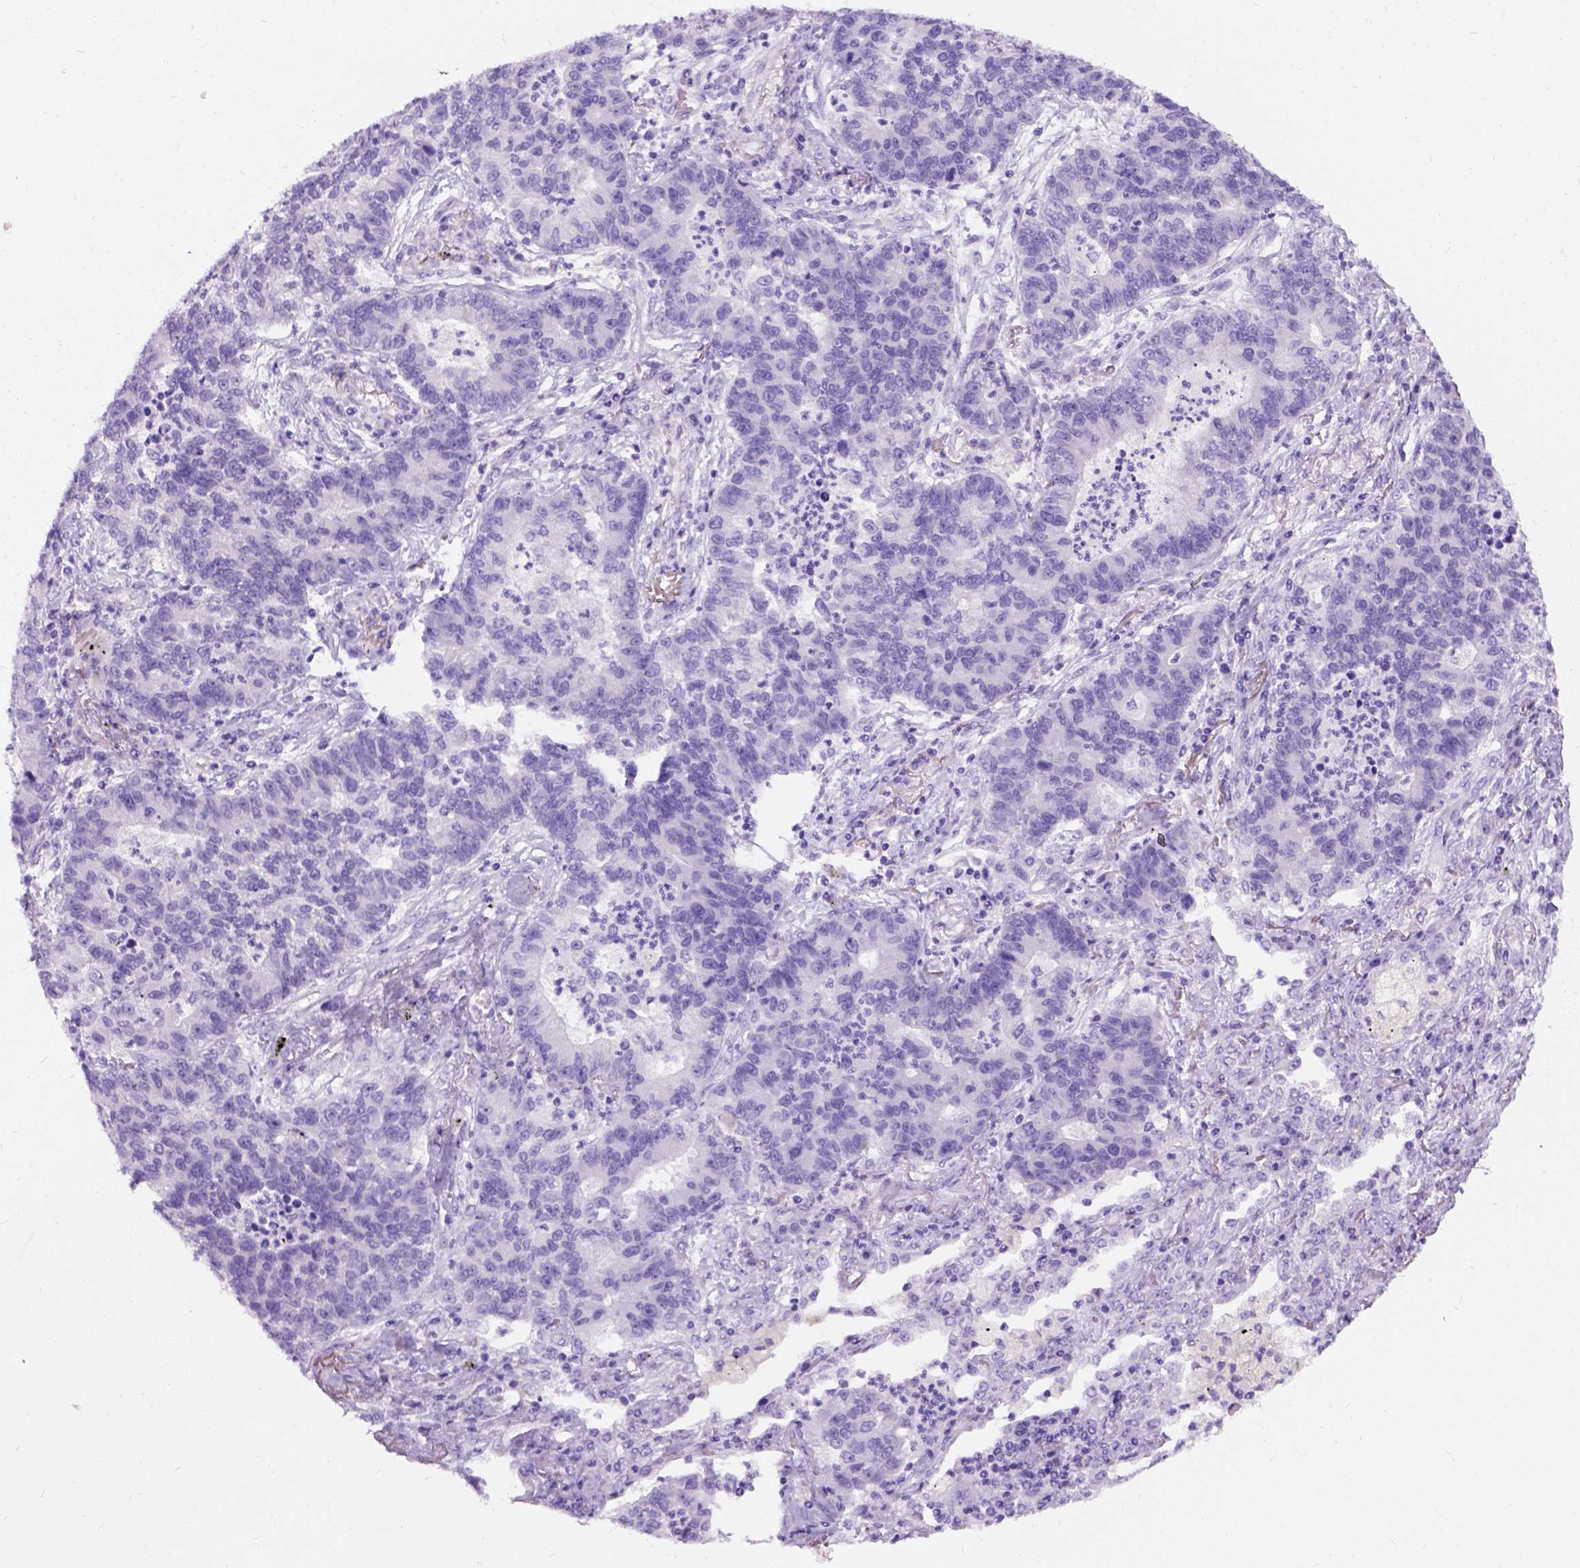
{"staining": {"intensity": "negative", "quantity": "none", "location": "none"}, "tissue": "lung cancer", "cell_type": "Tumor cells", "image_type": "cancer", "snomed": [{"axis": "morphology", "description": "Adenocarcinoma, NOS"}, {"axis": "topography", "description": "Lung"}], "caption": "IHC image of lung adenocarcinoma stained for a protein (brown), which shows no expression in tumor cells.", "gene": "C7orf57", "patient": {"sex": "female", "age": 57}}